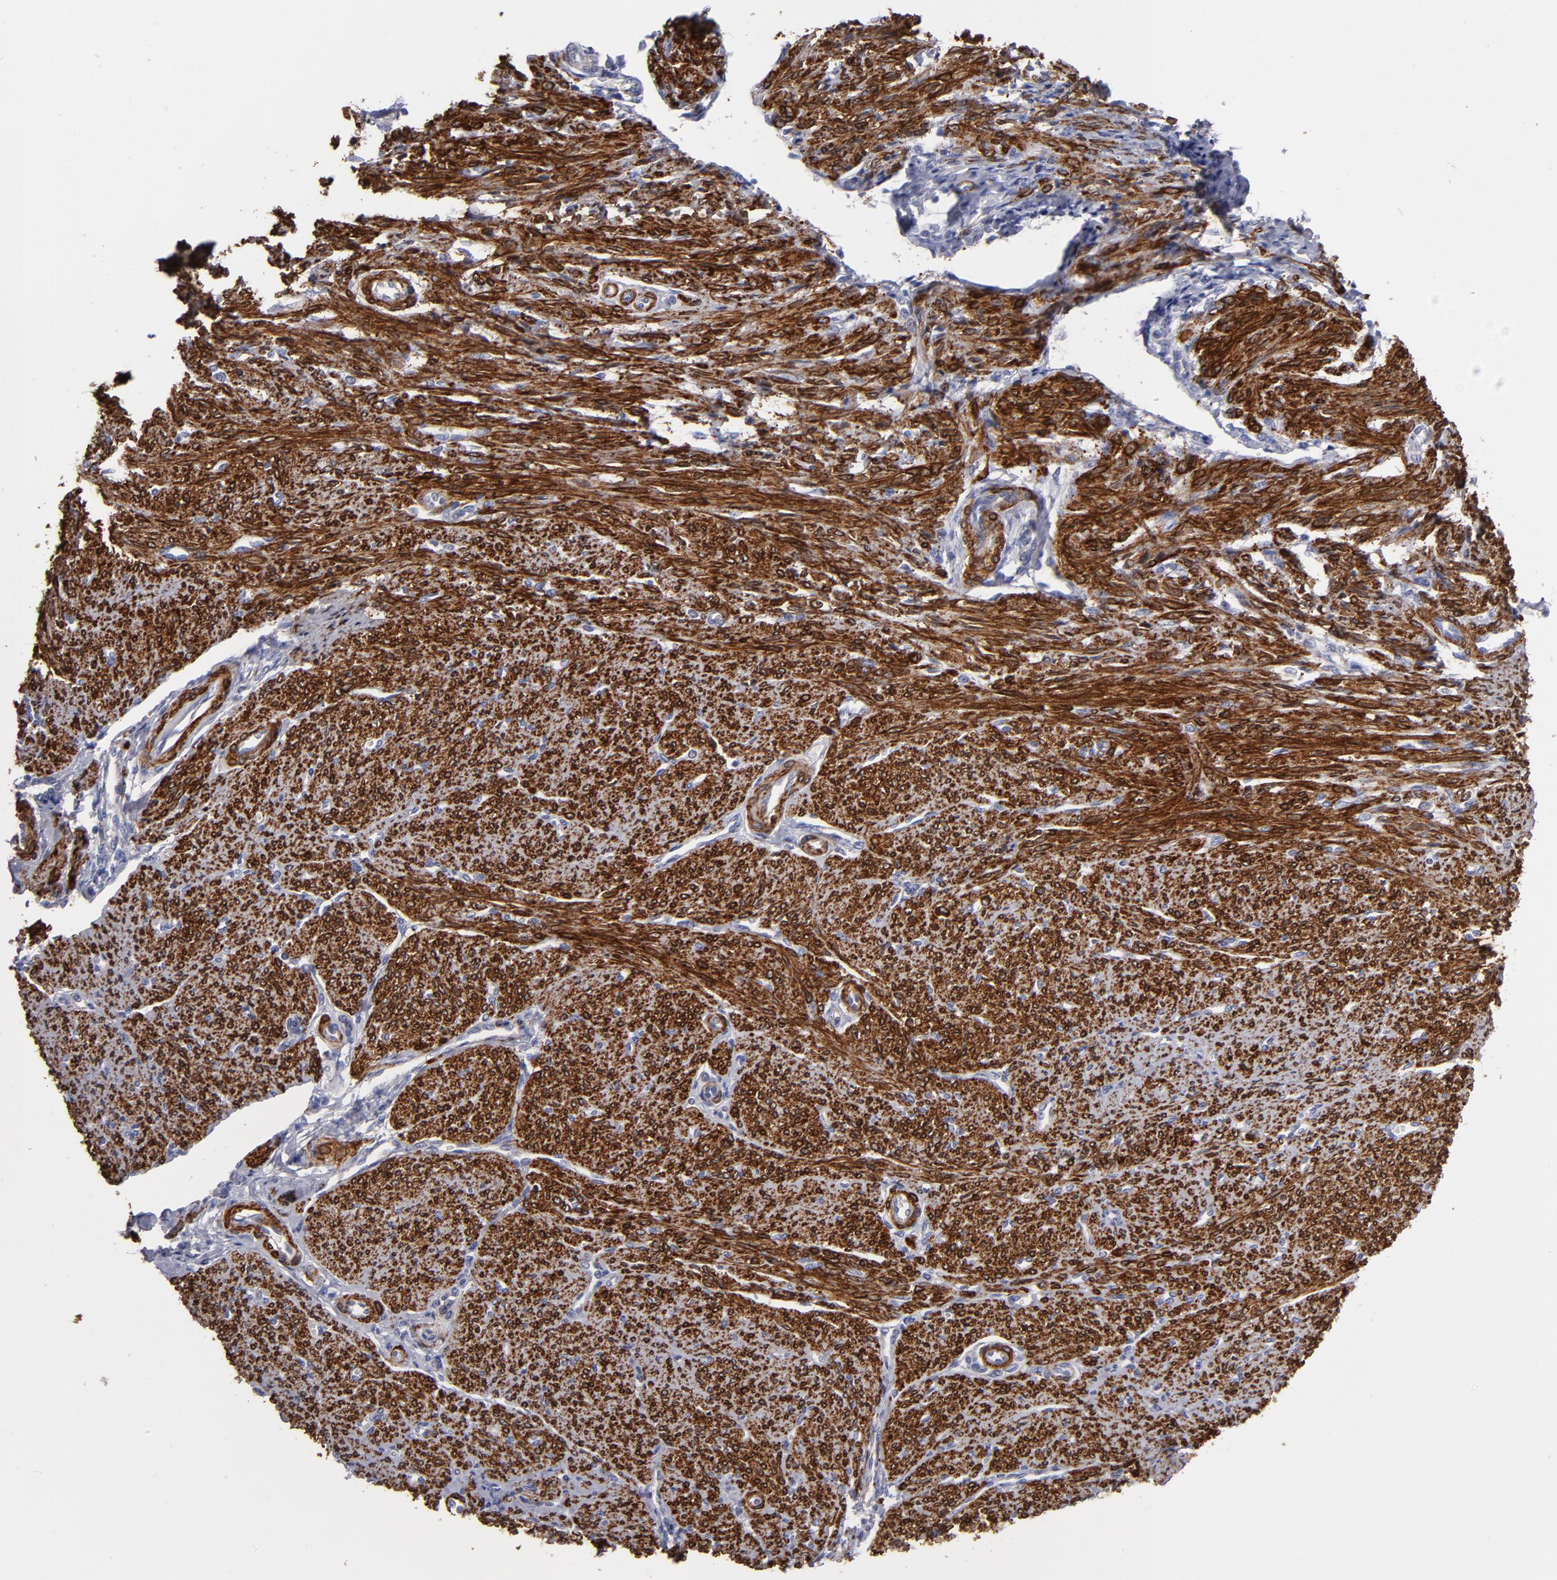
{"staining": {"intensity": "strong", "quantity": ">75%", "location": "cytoplasmic/membranous"}, "tissue": "smooth muscle", "cell_type": "Smooth muscle cells", "image_type": "normal", "snomed": [{"axis": "morphology", "description": "Normal tissue, NOS"}, {"axis": "topography", "description": "Smooth muscle"}], "caption": "Immunohistochemistry (IHC) of normal human smooth muscle displays high levels of strong cytoplasmic/membranous positivity in about >75% of smooth muscle cells.", "gene": "SLMAP", "patient": {"sex": "female", "age": 65}}